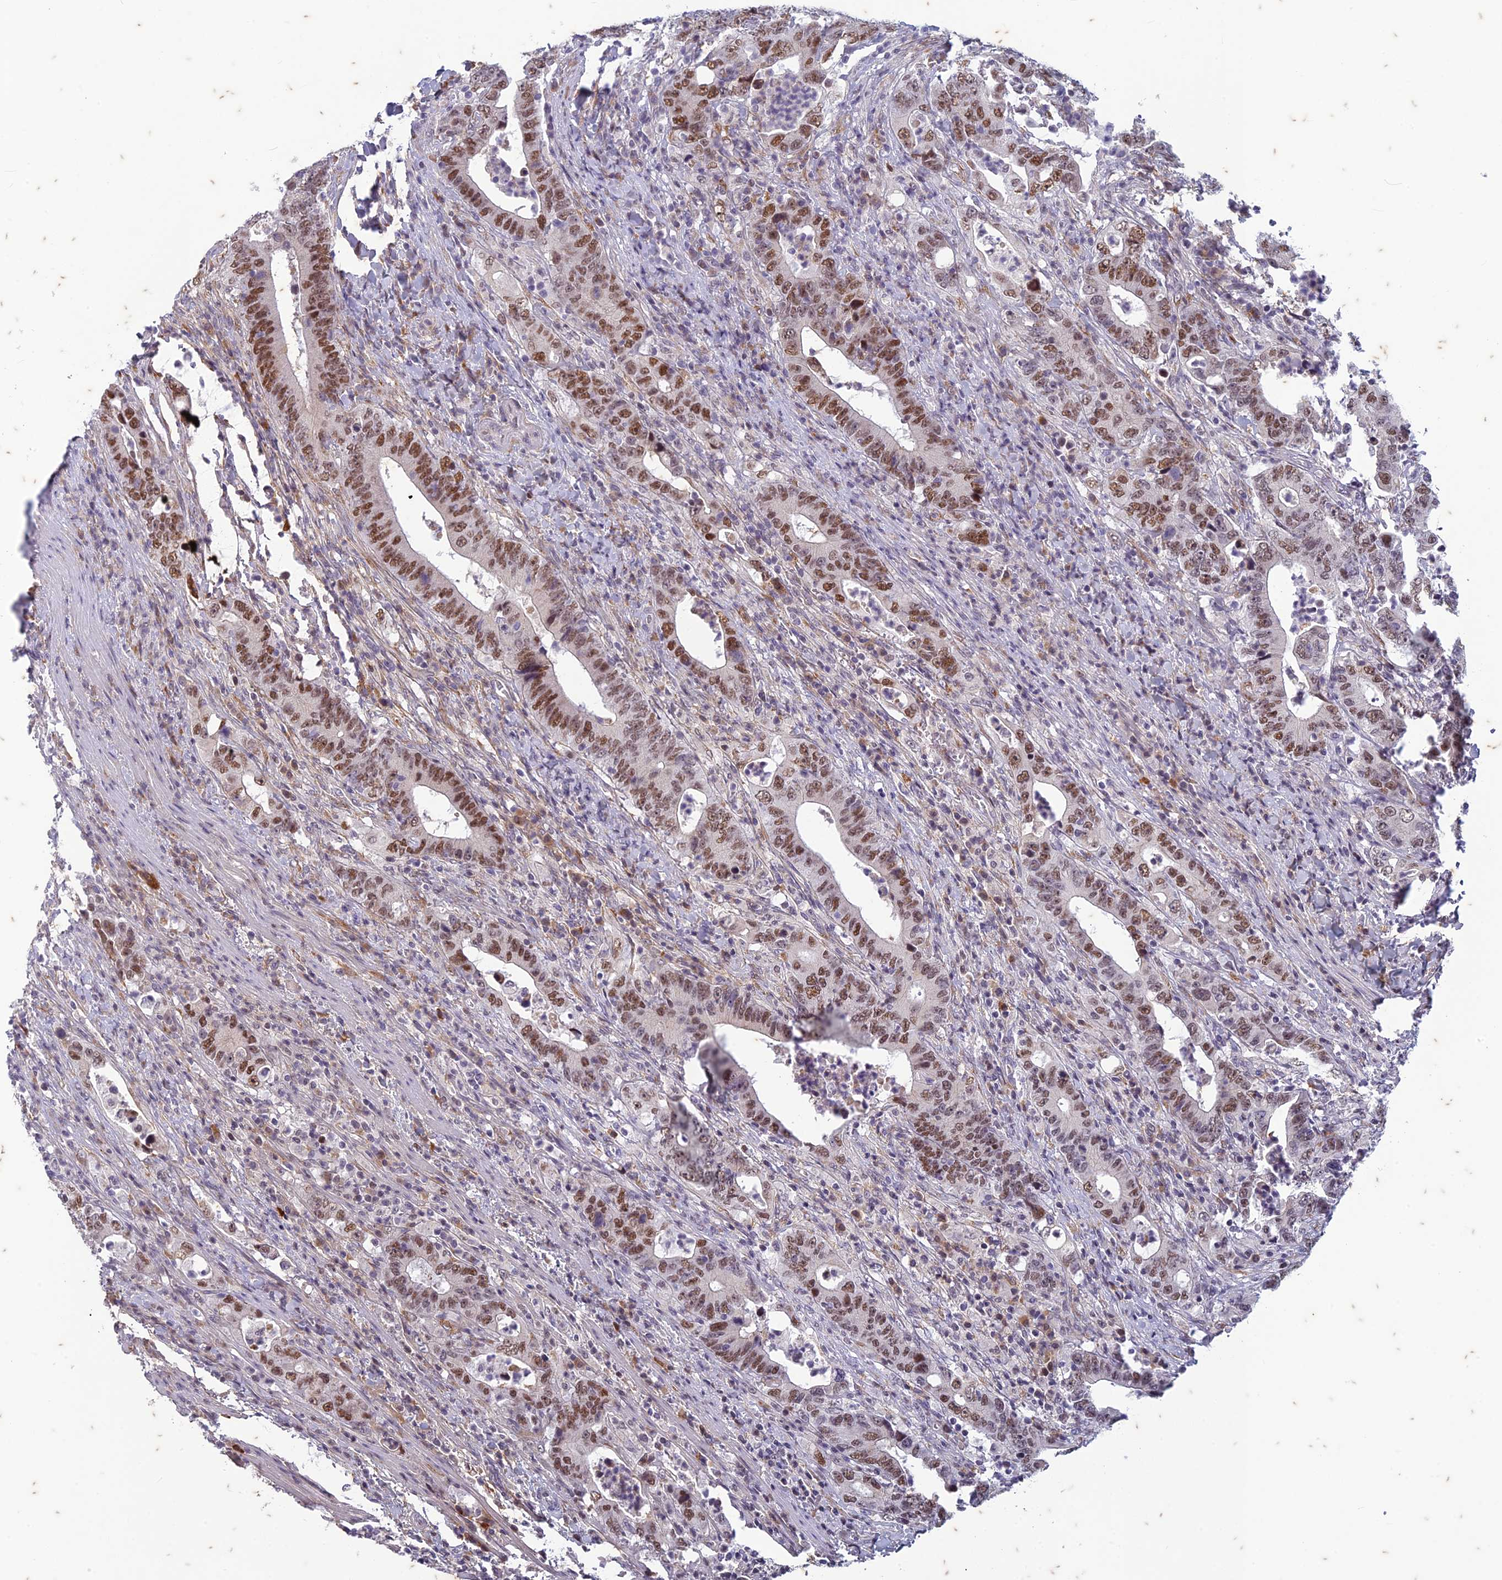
{"staining": {"intensity": "moderate", "quantity": ">75%", "location": "nuclear"}, "tissue": "colorectal cancer", "cell_type": "Tumor cells", "image_type": "cancer", "snomed": [{"axis": "morphology", "description": "Adenocarcinoma, NOS"}, {"axis": "topography", "description": "Colon"}], "caption": "Tumor cells display medium levels of moderate nuclear expression in about >75% of cells in human colorectal cancer. Nuclei are stained in blue.", "gene": "PABPN1L", "patient": {"sex": "female", "age": 75}}